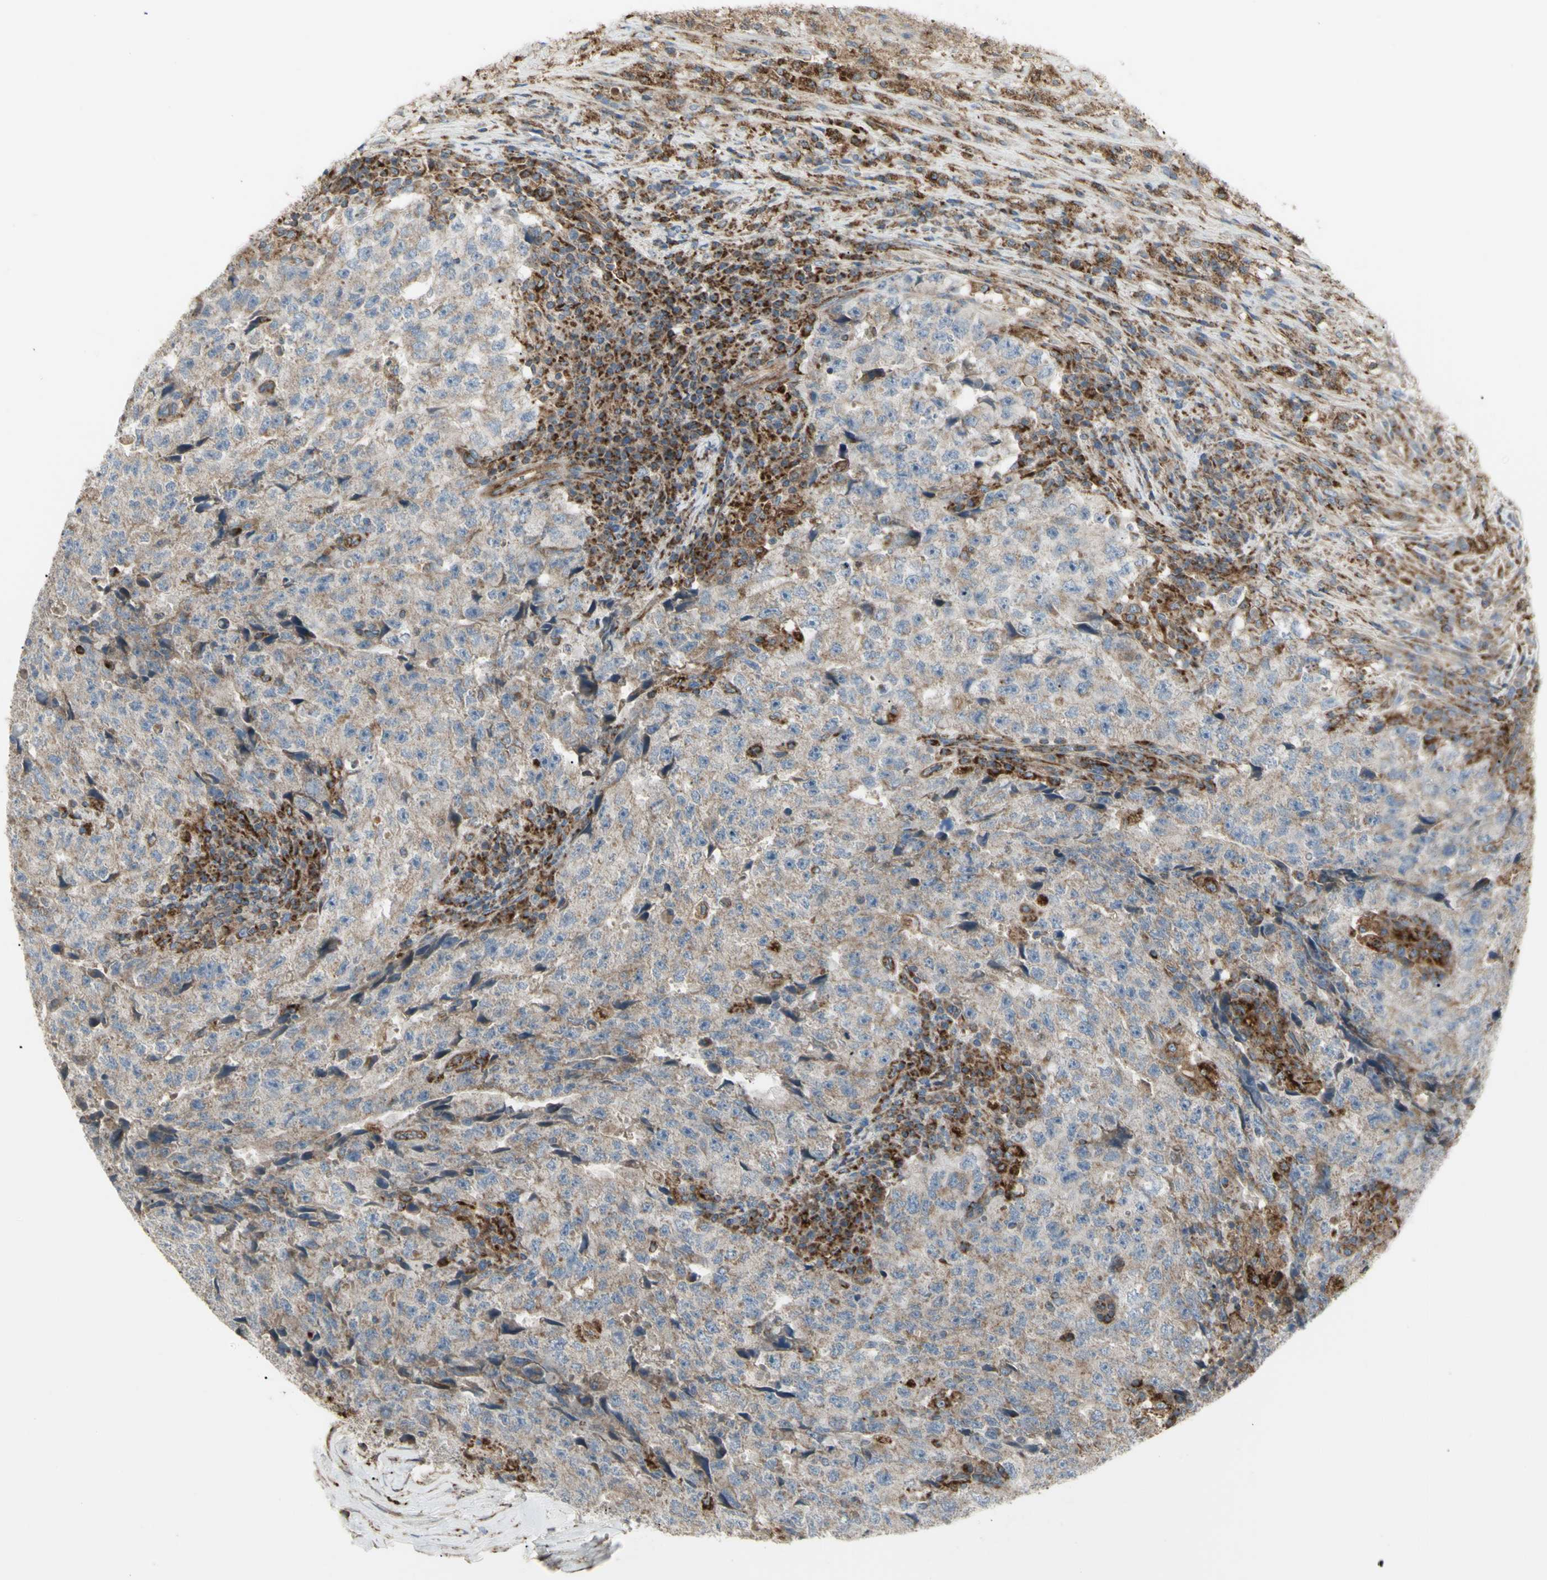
{"staining": {"intensity": "weak", "quantity": ">75%", "location": "cytoplasmic/membranous"}, "tissue": "testis cancer", "cell_type": "Tumor cells", "image_type": "cancer", "snomed": [{"axis": "morphology", "description": "Necrosis, NOS"}, {"axis": "morphology", "description": "Carcinoma, Embryonal, NOS"}, {"axis": "topography", "description": "Testis"}], "caption": "Immunohistochemical staining of testis cancer (embryonal carcinoma) displays low levels of weak cytoplasmic/membranous expression in approximately >75% of tumor cells. (IHC, brightfield microscopy, high magnification).", "gene": "CYB5R1", "patient": {"sex": "male", "age": 19}}